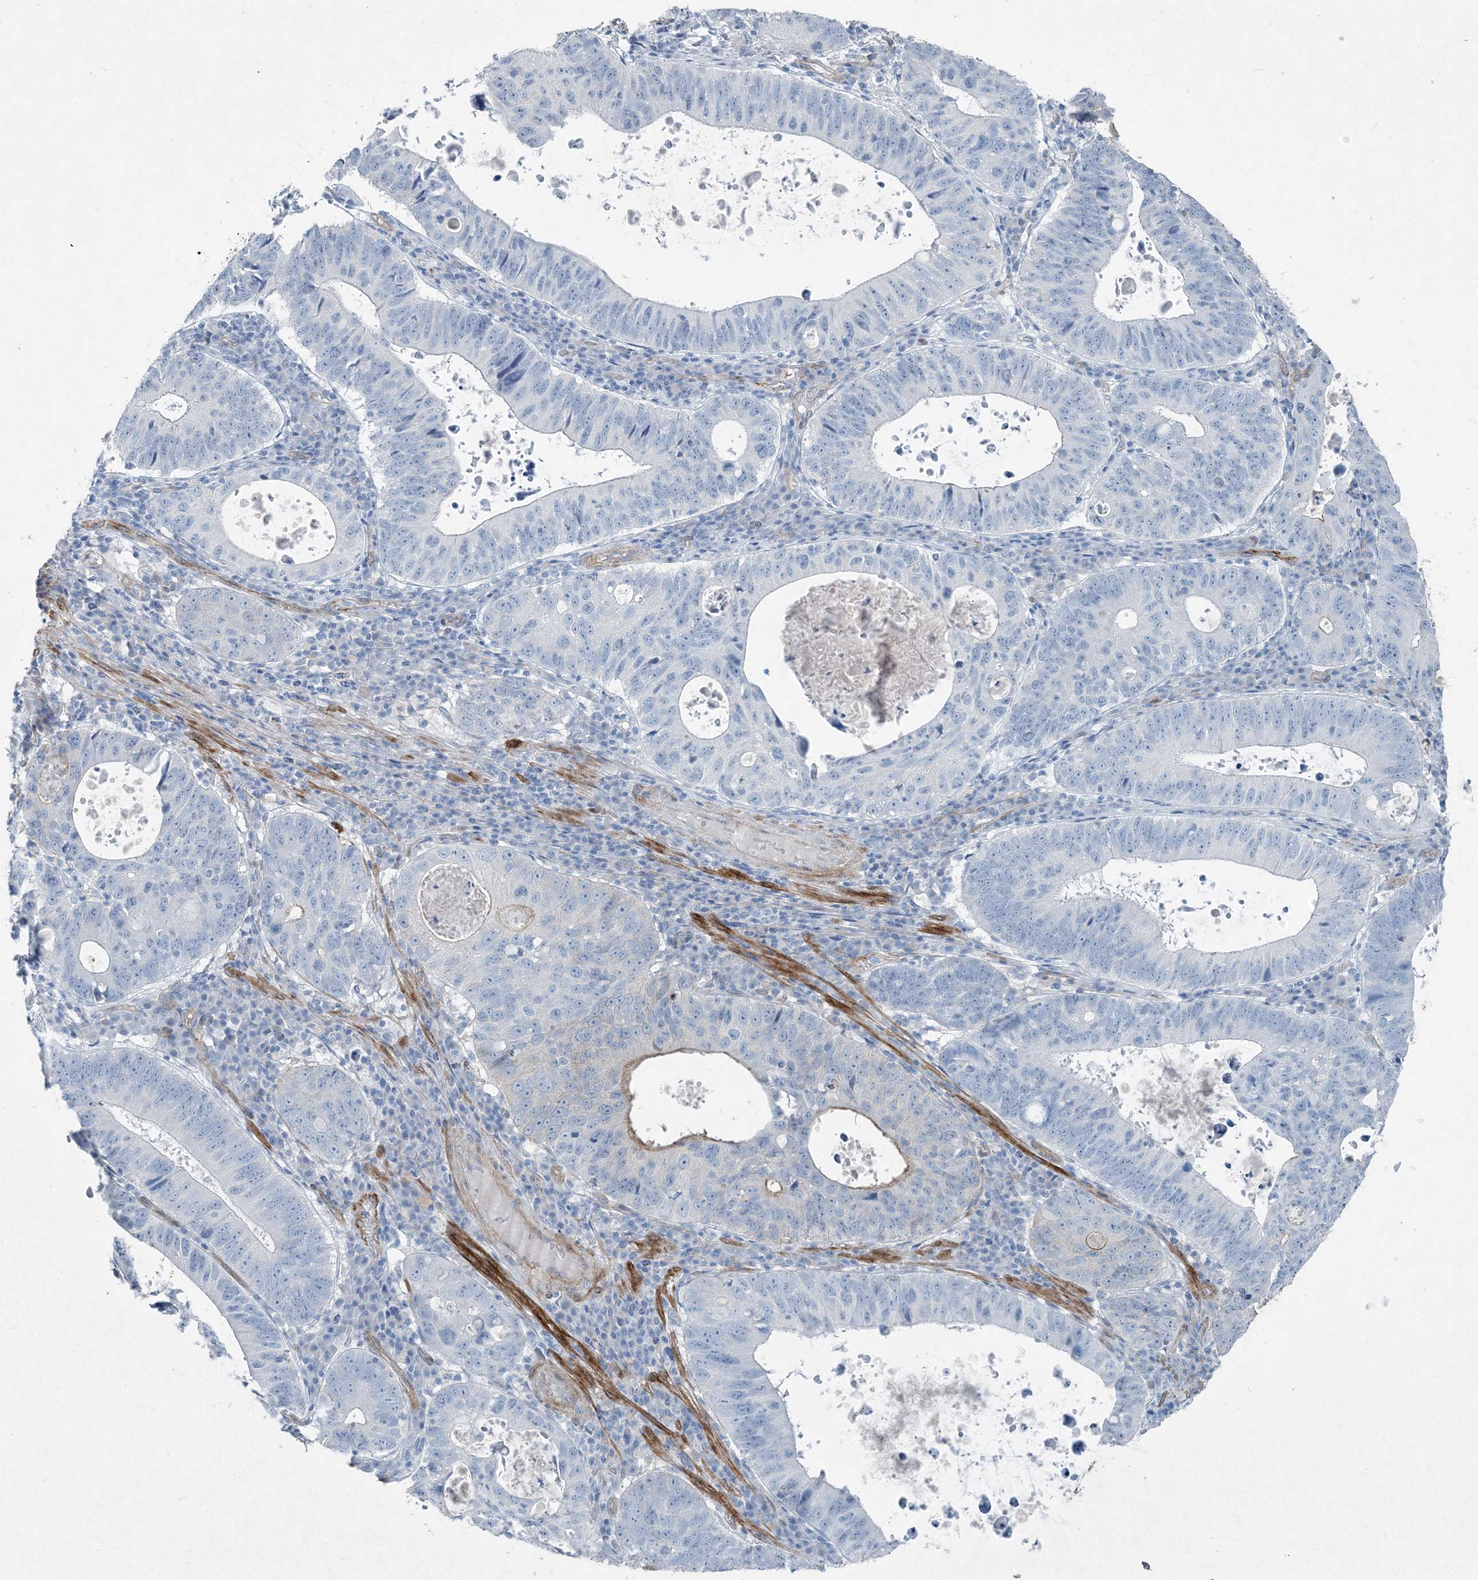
{"staining": {"intensity": "negative", "quantity": "none", "location": "none"}, "tissue": "stomach cancer", "cell_type": "Tumor cells", "image_type": "cancer", "snomed": [{"axis": "morphology", "description": "Adenocarcinoma, NOS"}, {"axis": "topography", "description": "Stomach"}], "caption": "DAB (3,3'-diaminobenzidine) immunohistochemical staining of human stomach cancer (adenocarcinoma) shows no significant expression in tumor cells.", "gene": "PGM5", "patient": {"sex": "male", "age": 59}}